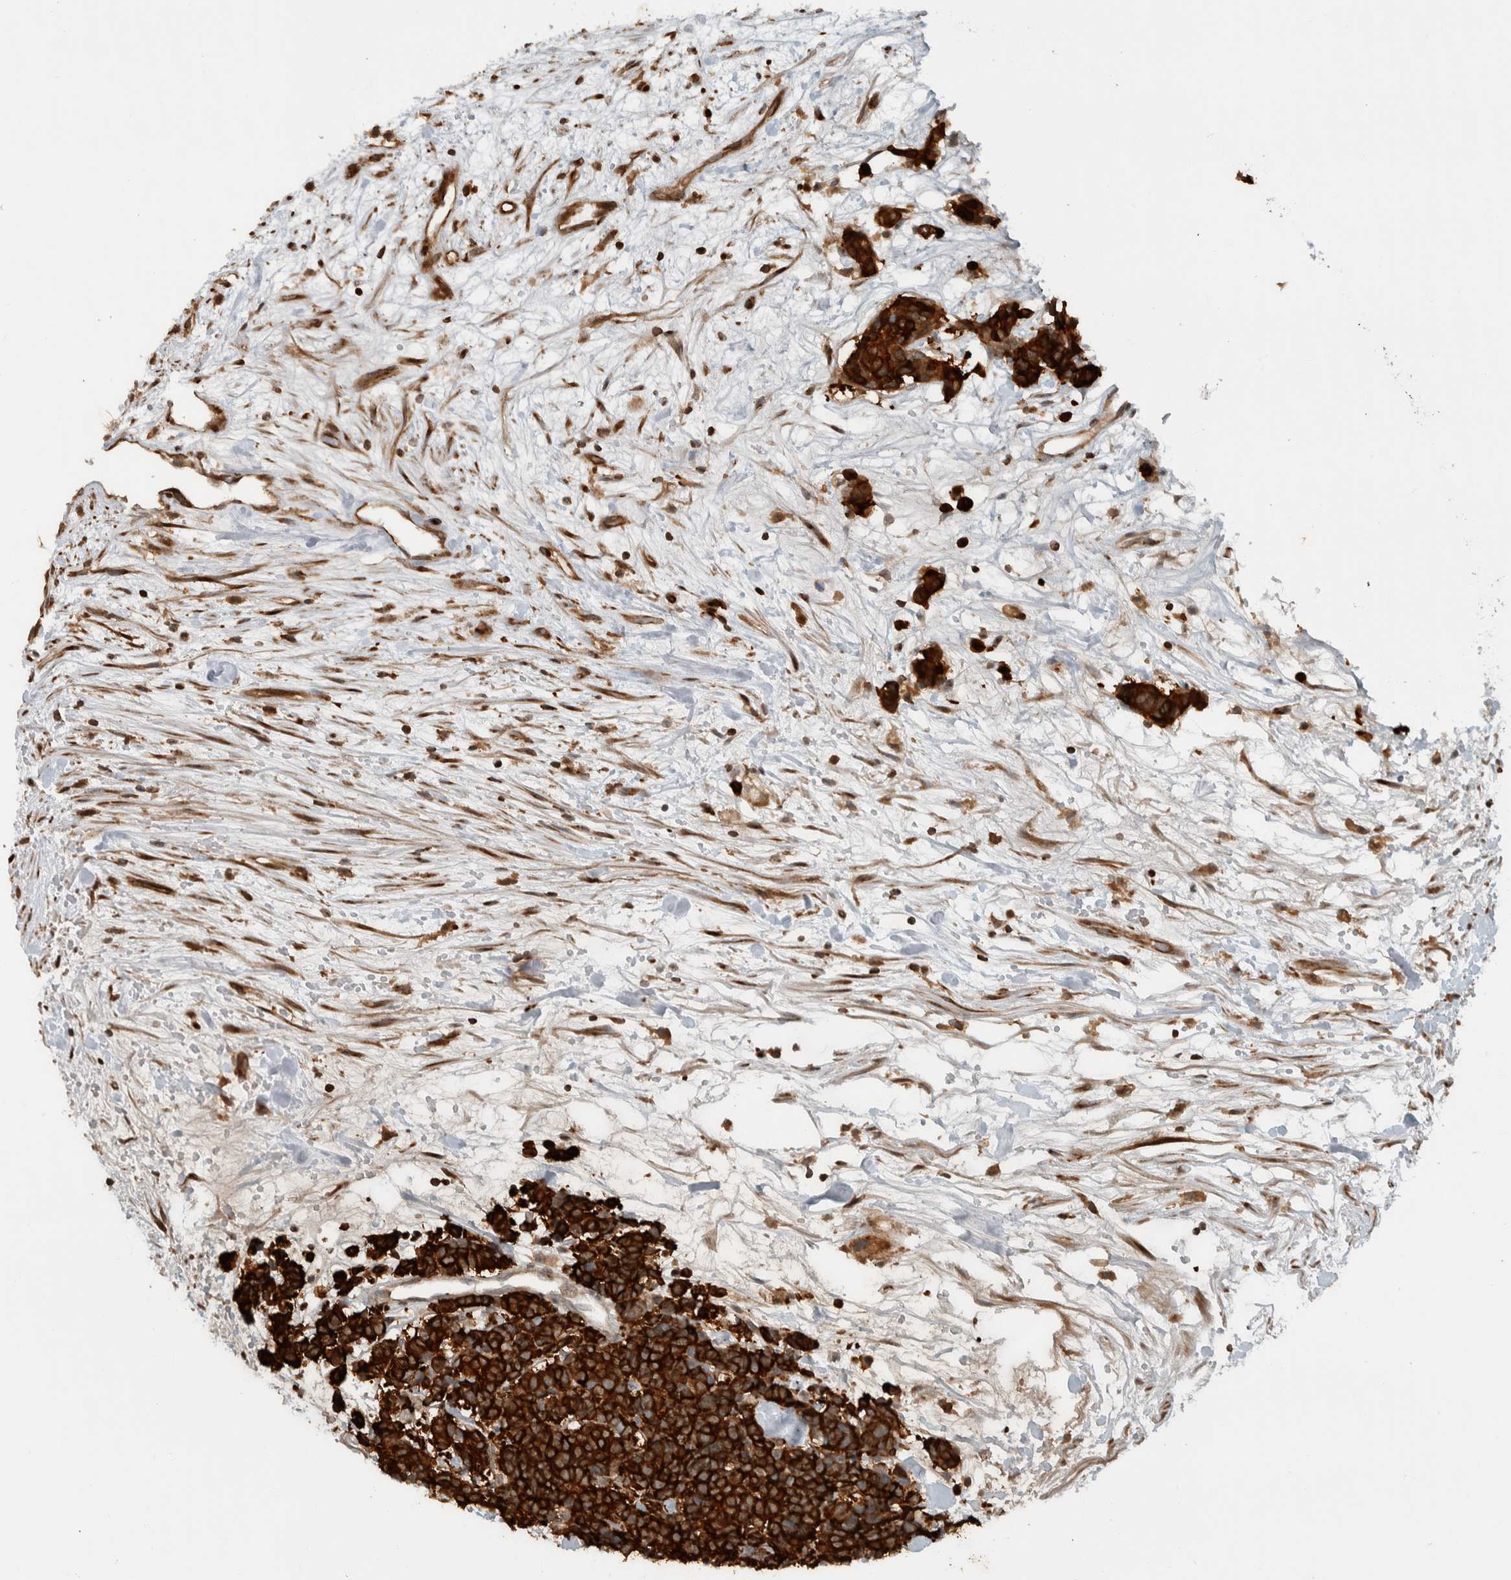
{"staining": {"intensity": "strong", "quantity": ">75%", "location": "cytoplasmic/membranous"}, "tissue": "carcinoid", "cell_type": "Tumor cells", "image_type": "cancer", "snomed": [{"axis": "morphology", "description": "Carcinoma, NOS"}, {"axis": "morphology", "description": "Carcinoid, malignant, NOS"}, {"axis": "topography", "description": "Urinary bladder"}], "caption": "The histopathology image exhibits staining of carcinoid, revealing strong cytoplasmic/membranous protein positivity (brown color) within tumor cells. Immunohistochemistry (ihc) stains the protein in brown and the nuclei are stained blue.", "gene": "CNTROB", "patient": {"sex": "male", "age": 57}}